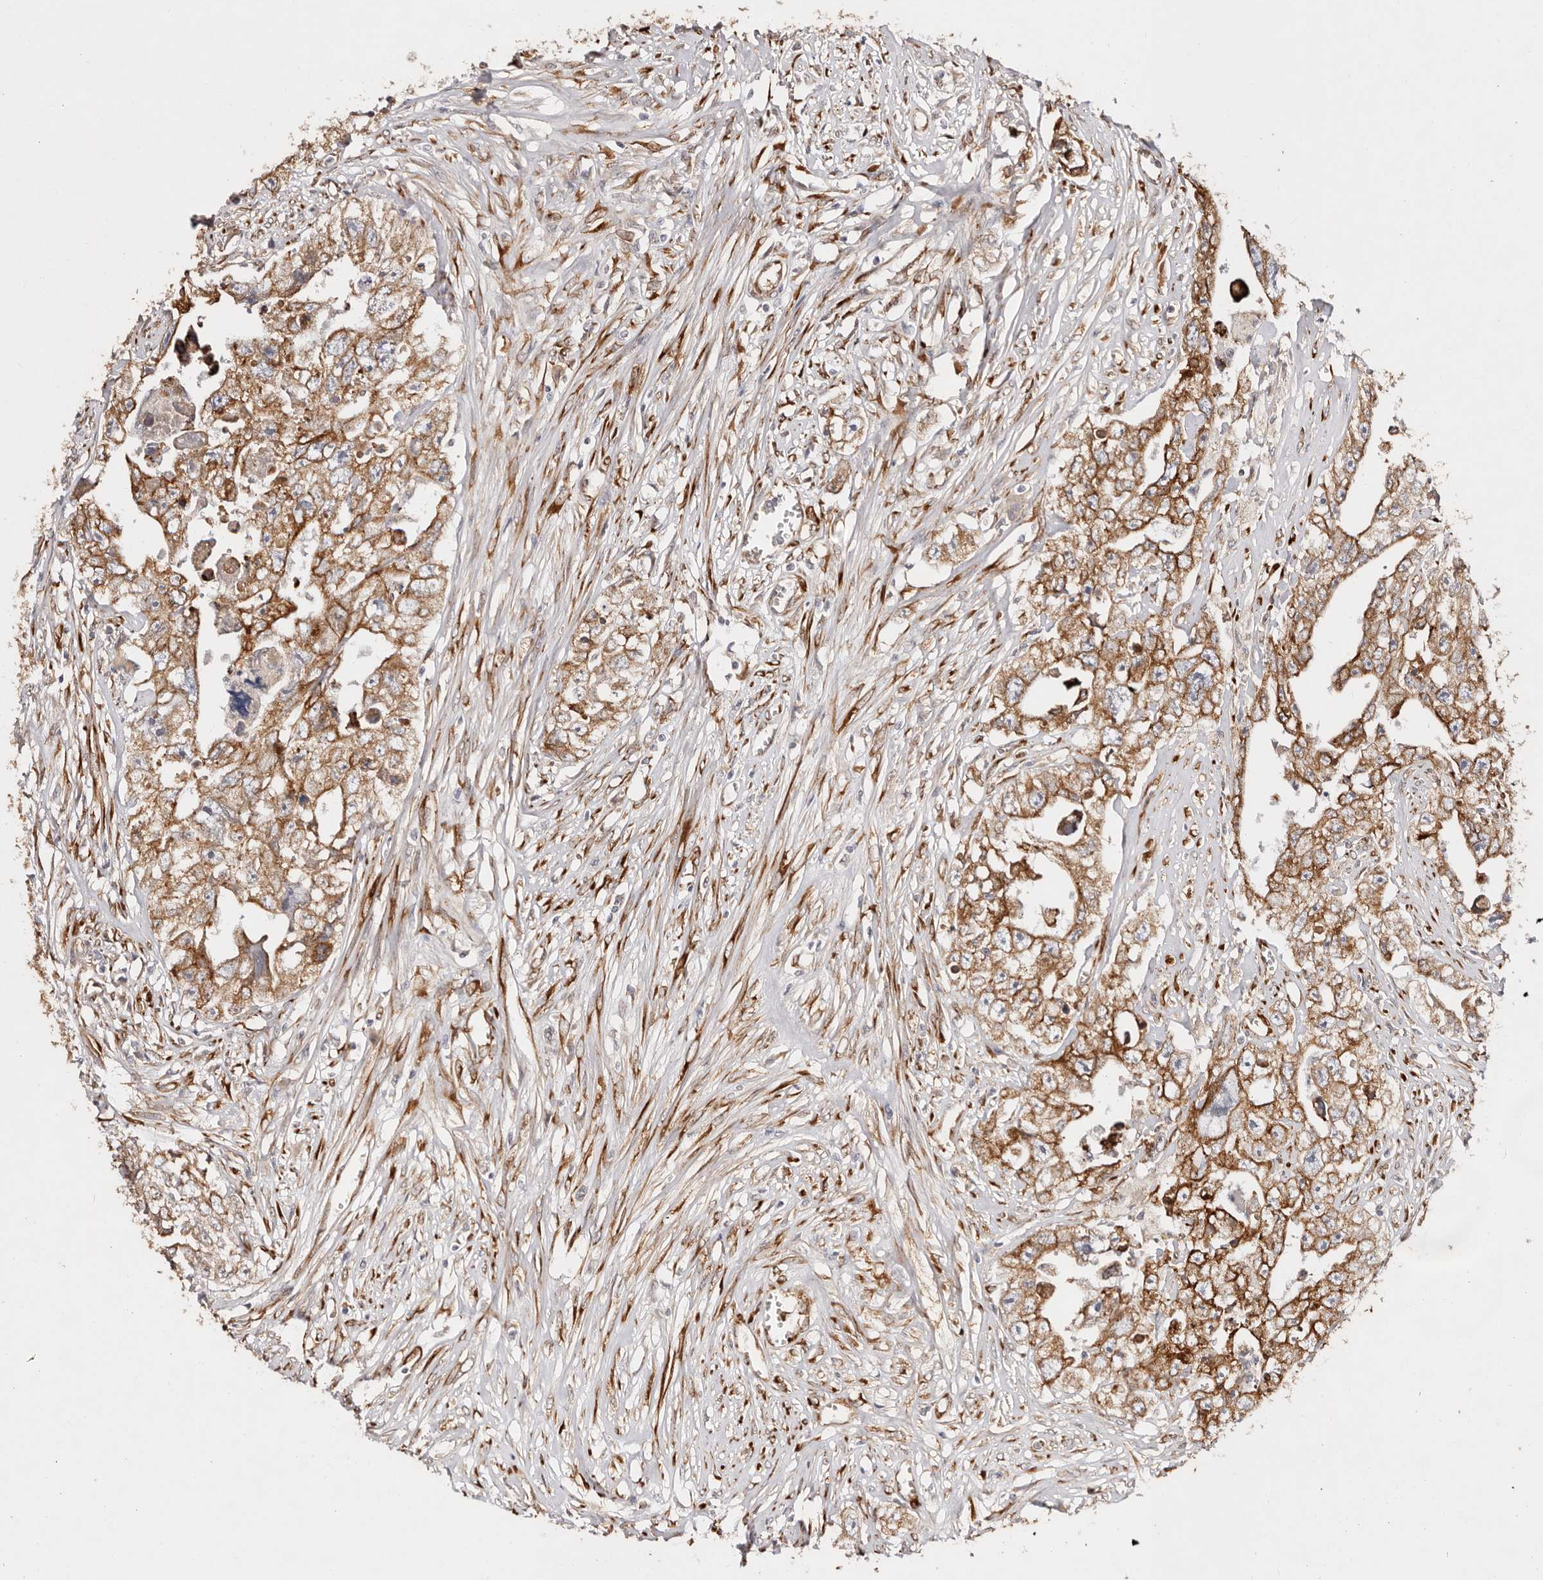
{"staining": {"intensity": "moderate", "quantity": ">75%", "location": "cytoplasmic/membranous"}, "tissue": "testis cancer", "cell_type": "Tumor cells", "image_type": "cancer", "snomed": [{"axis": "morphology", "description": "Seminoma, NOS"}, {"axis": "morphology", "description": "Carcinoma, Embryonal, NOS"}, {"axis": "topography", "description": "Testis"}], "caption": "Tumor cells show moderate cytoplasmic/membranous expression in approximately >75% of cells in seminoma (testis). (DAB IHC with brightfield microscopy, high magnification).", "gene": "SERPINH1", "patient": {"sex": "male", "age": 43}}